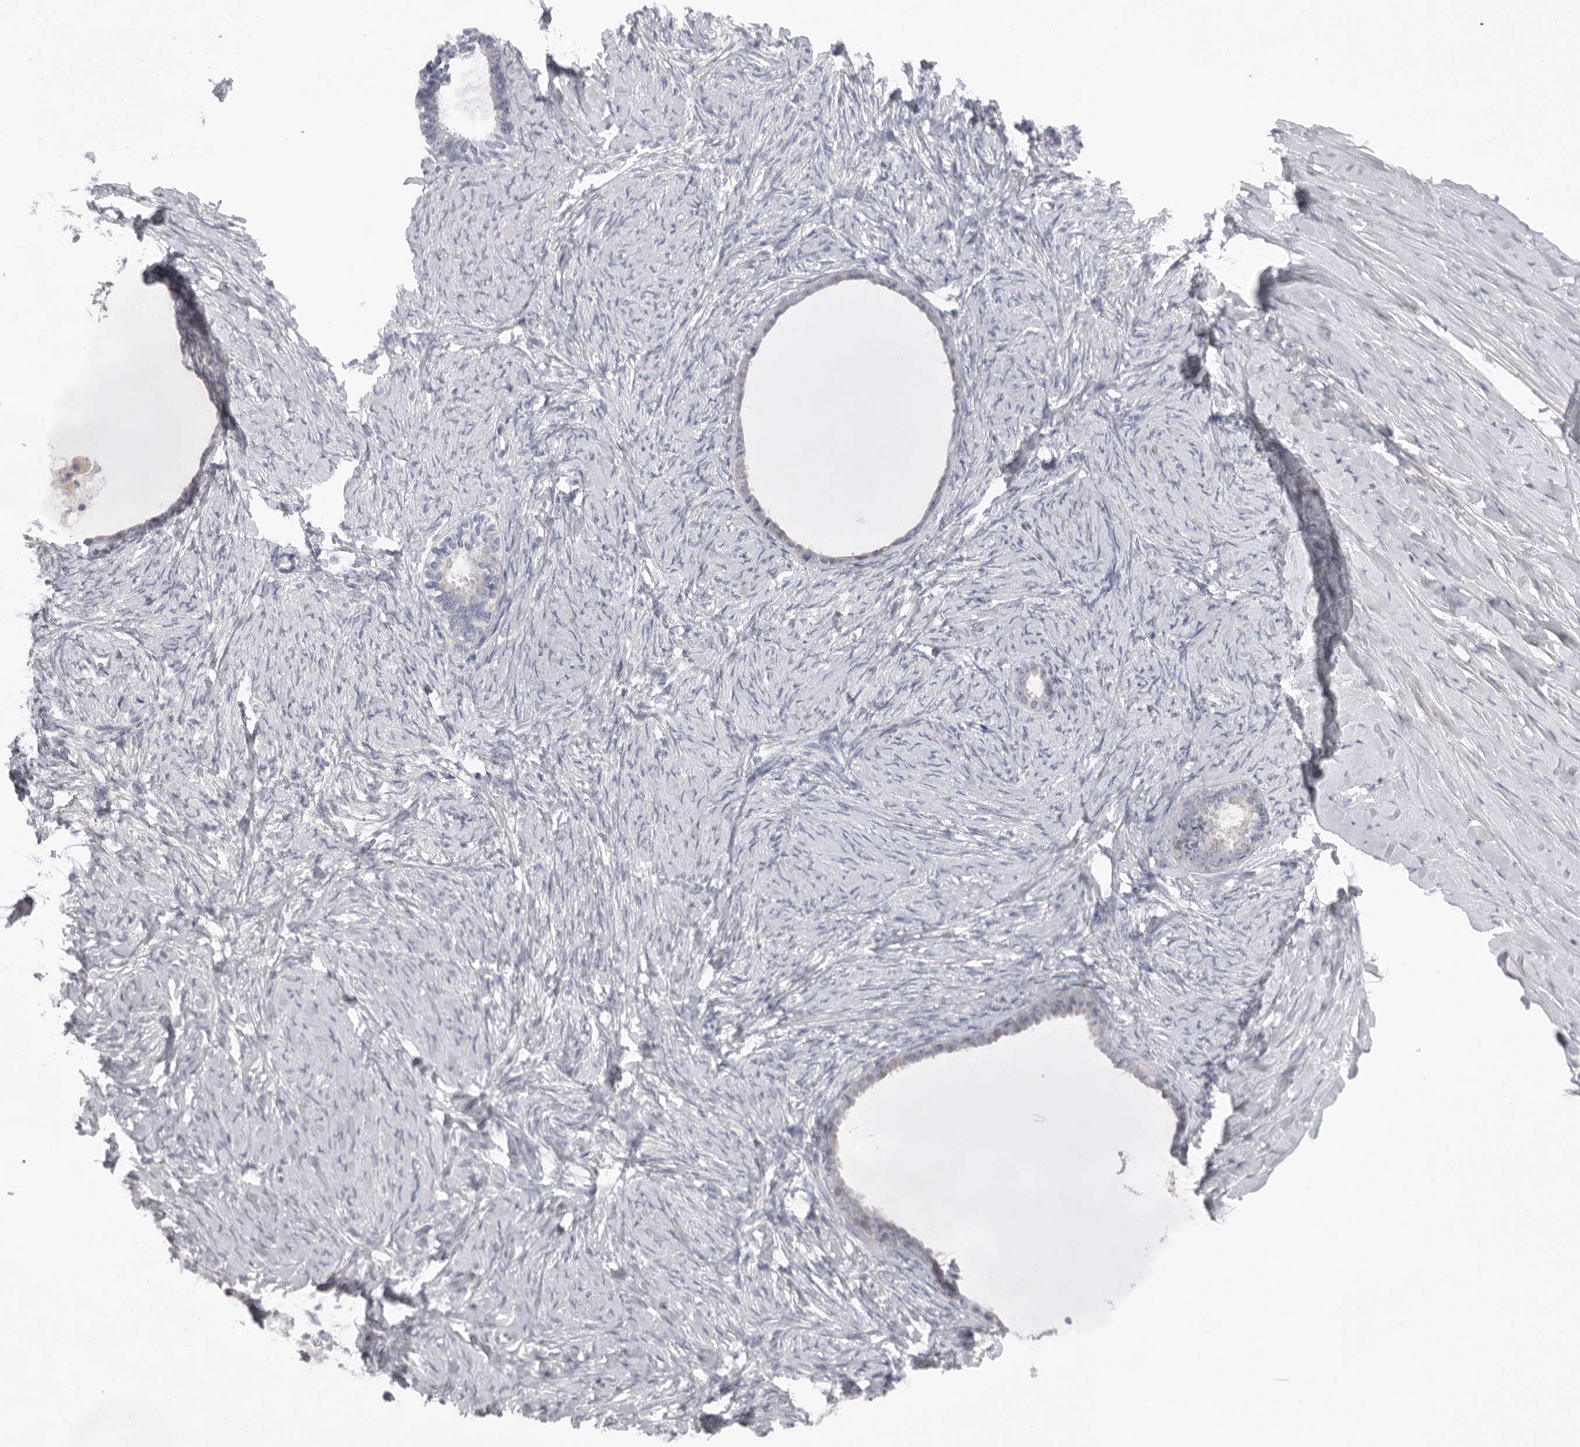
{"staining": {"intensity": "negative", "quantity": "none", "location": "none"}, "tissue": "ovarian cancer", "cell_type": "Tumor cells", "image_type": "cancer", "snomed": [{"axis": "morphology", "description": "Cystadenocarcinoma, serous, NOS"}, {"axis": "topography", "description": "Ovary"}], "caption": "Immunohistochemistry image of neoplastic tissue: human ovarian cancer (serous cystadenocarcinoma) stained with DAB (3,3'-diaminobenzidine) shows no significant protein expression in tumor cells. (Stains: DAB (3,3'-diaminobenzidine) immunohistochemistry (IHC) with hematoxylin counter stain, Microscopy: brightfield microscopy at high magnification).", "gene": "USP24", "patient": {"sex": "female", "age": 79}}